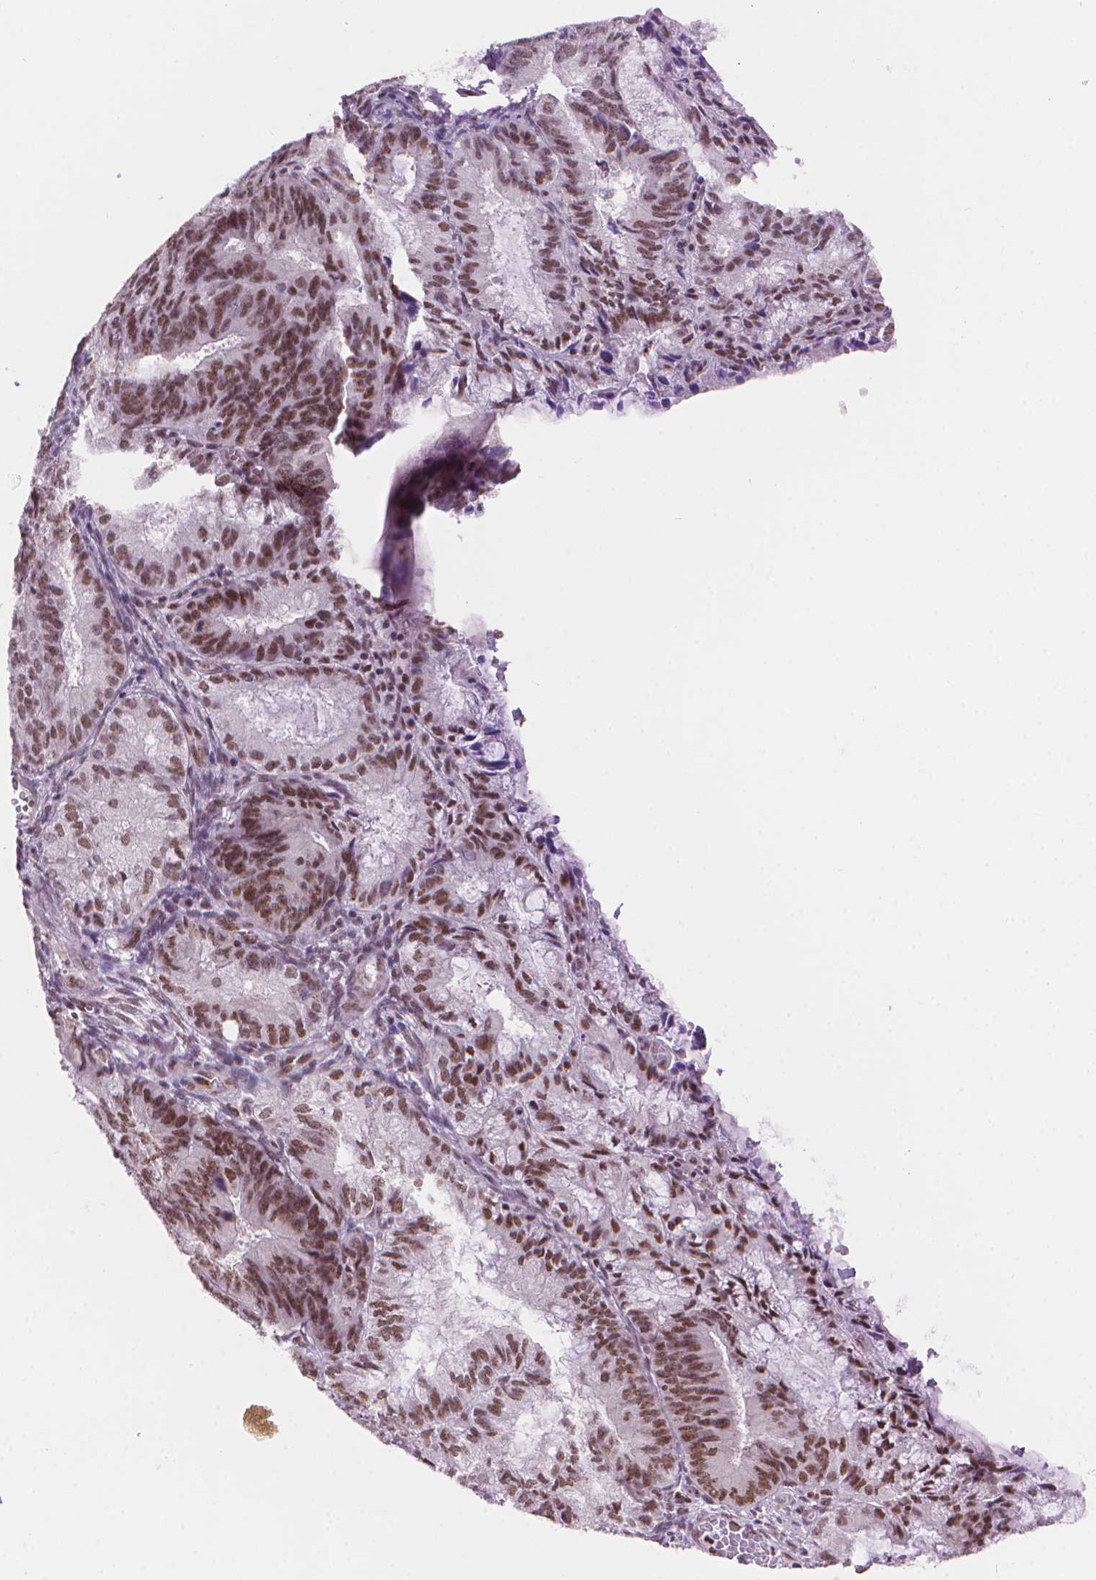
{"staining": {"intensity": "moderate", "quantity": ">75%", "location": "nuclear"}, "tissue": "endometrial cancer", "cell_type": "Tumor cells", "image_type": "cancer", "snomed": [{"axis": "morphology", "description": "Adenocarcinoma, NOS"}, {"axis": "topography", "description": "Endometrium"}], "caption": "Endometrial adenocarcinoma stained with a brown dye reveals moderate nuclear positive staining in about >75% of tumor cells.", "gene": "UBN1", "patient": {"sex": "female", "age": 86}}